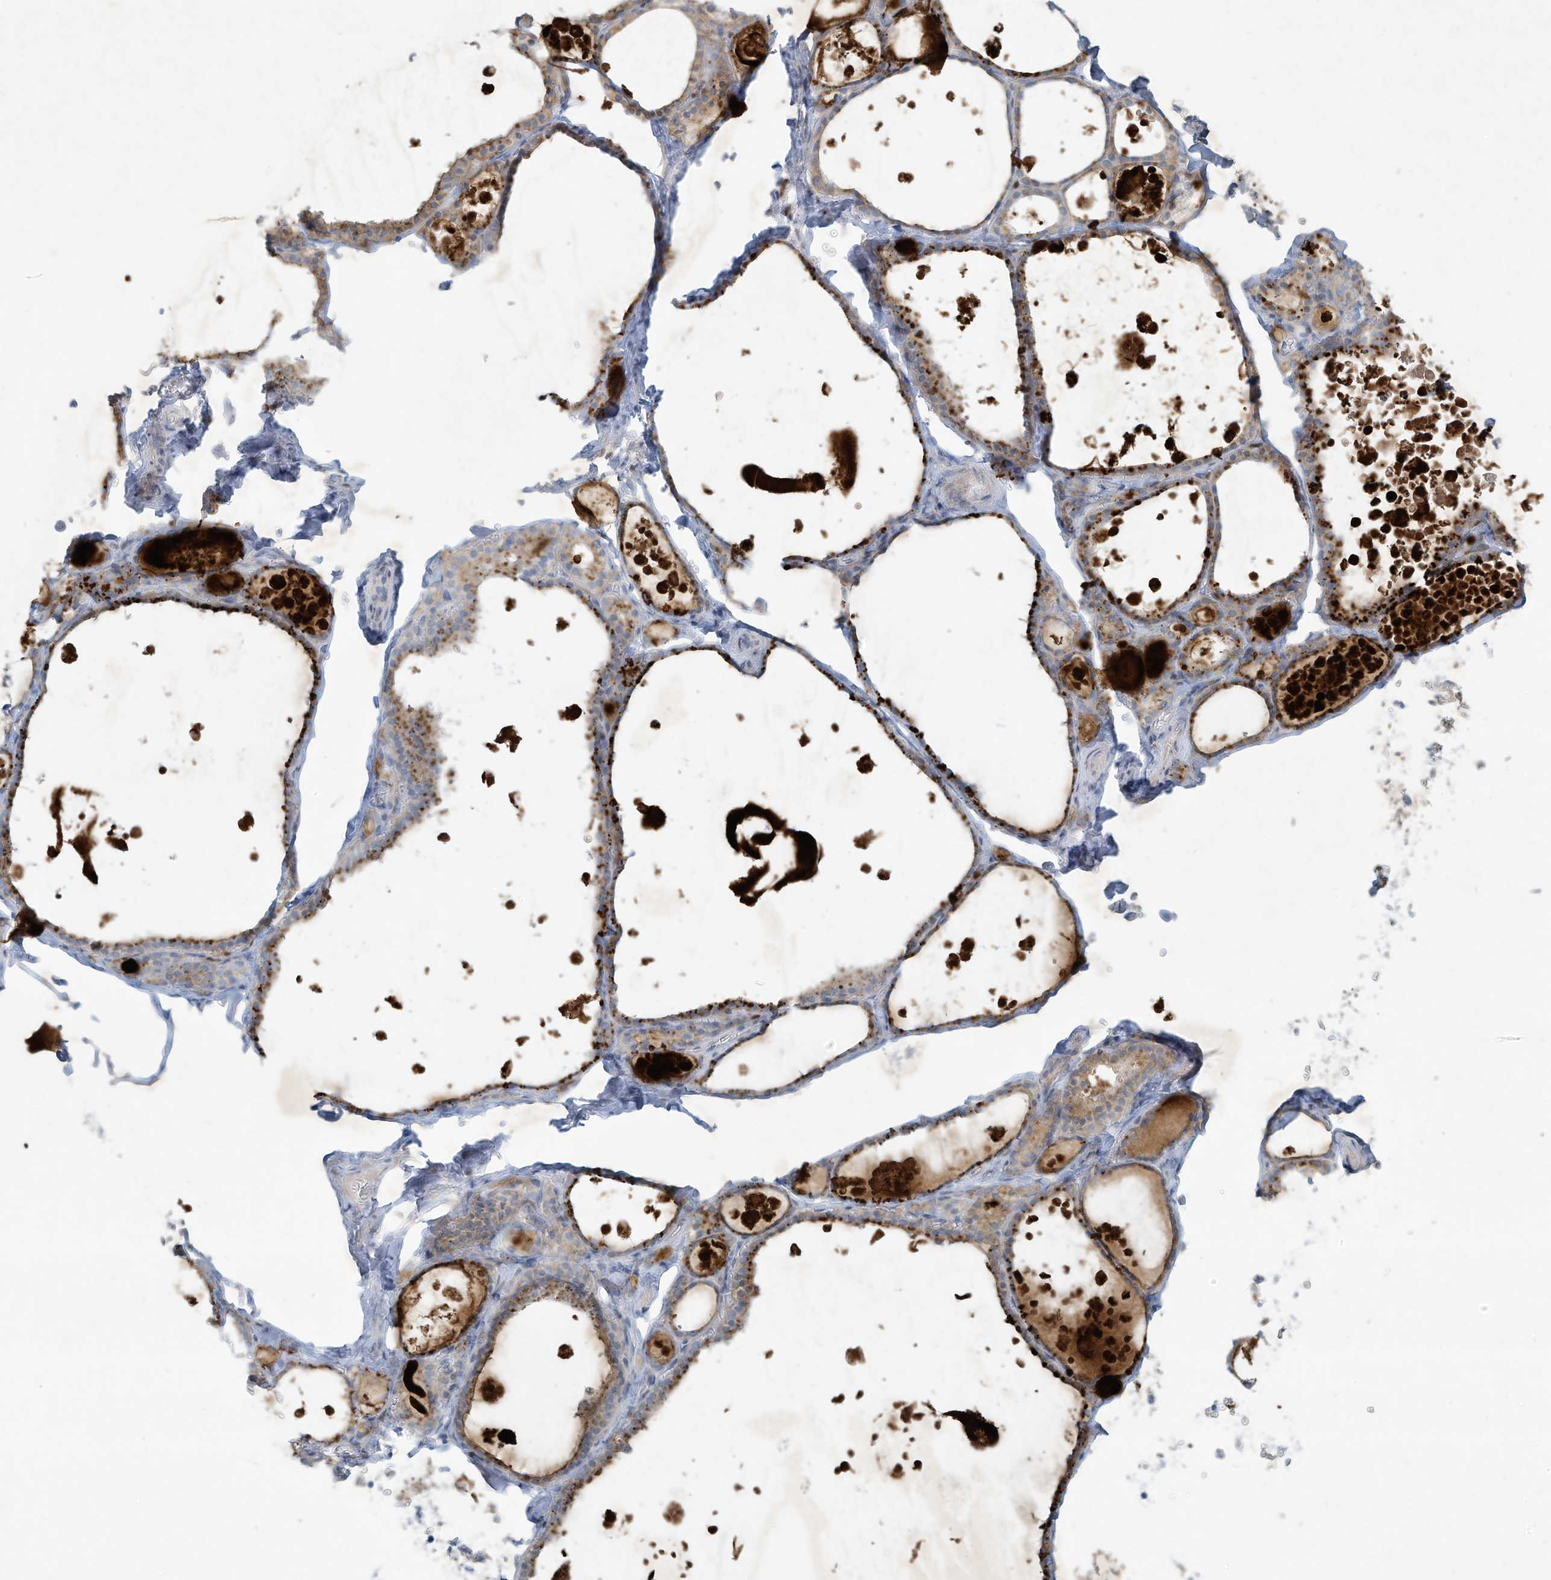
{"staining": {"intensity": "moderate", "quantity": "25%-75%", "location": "cytoplasmic/membranous"}, "tissue": "thyroid gland", "cell_type": "Glandular cells", "image_type": "normal", "snomed": [{"axis": "morphology", "description": "Normal tissue, NOS"}, {"axis": "topography", "description": "Thyroid gland"}], "caption": "The histopathology image displays immunohistochemical staining of unremarkable thyroid gland. There is moderate cytoplasmic/membranous expression is identified in approximately 25%-75% of glandular cells. (Stains: DAB in brown, nuclei in blue, Microscopy: brightfield microscopy at high magnification).", "gene": "TUBE1", "patient": {"sex": "male", "age": 56}}